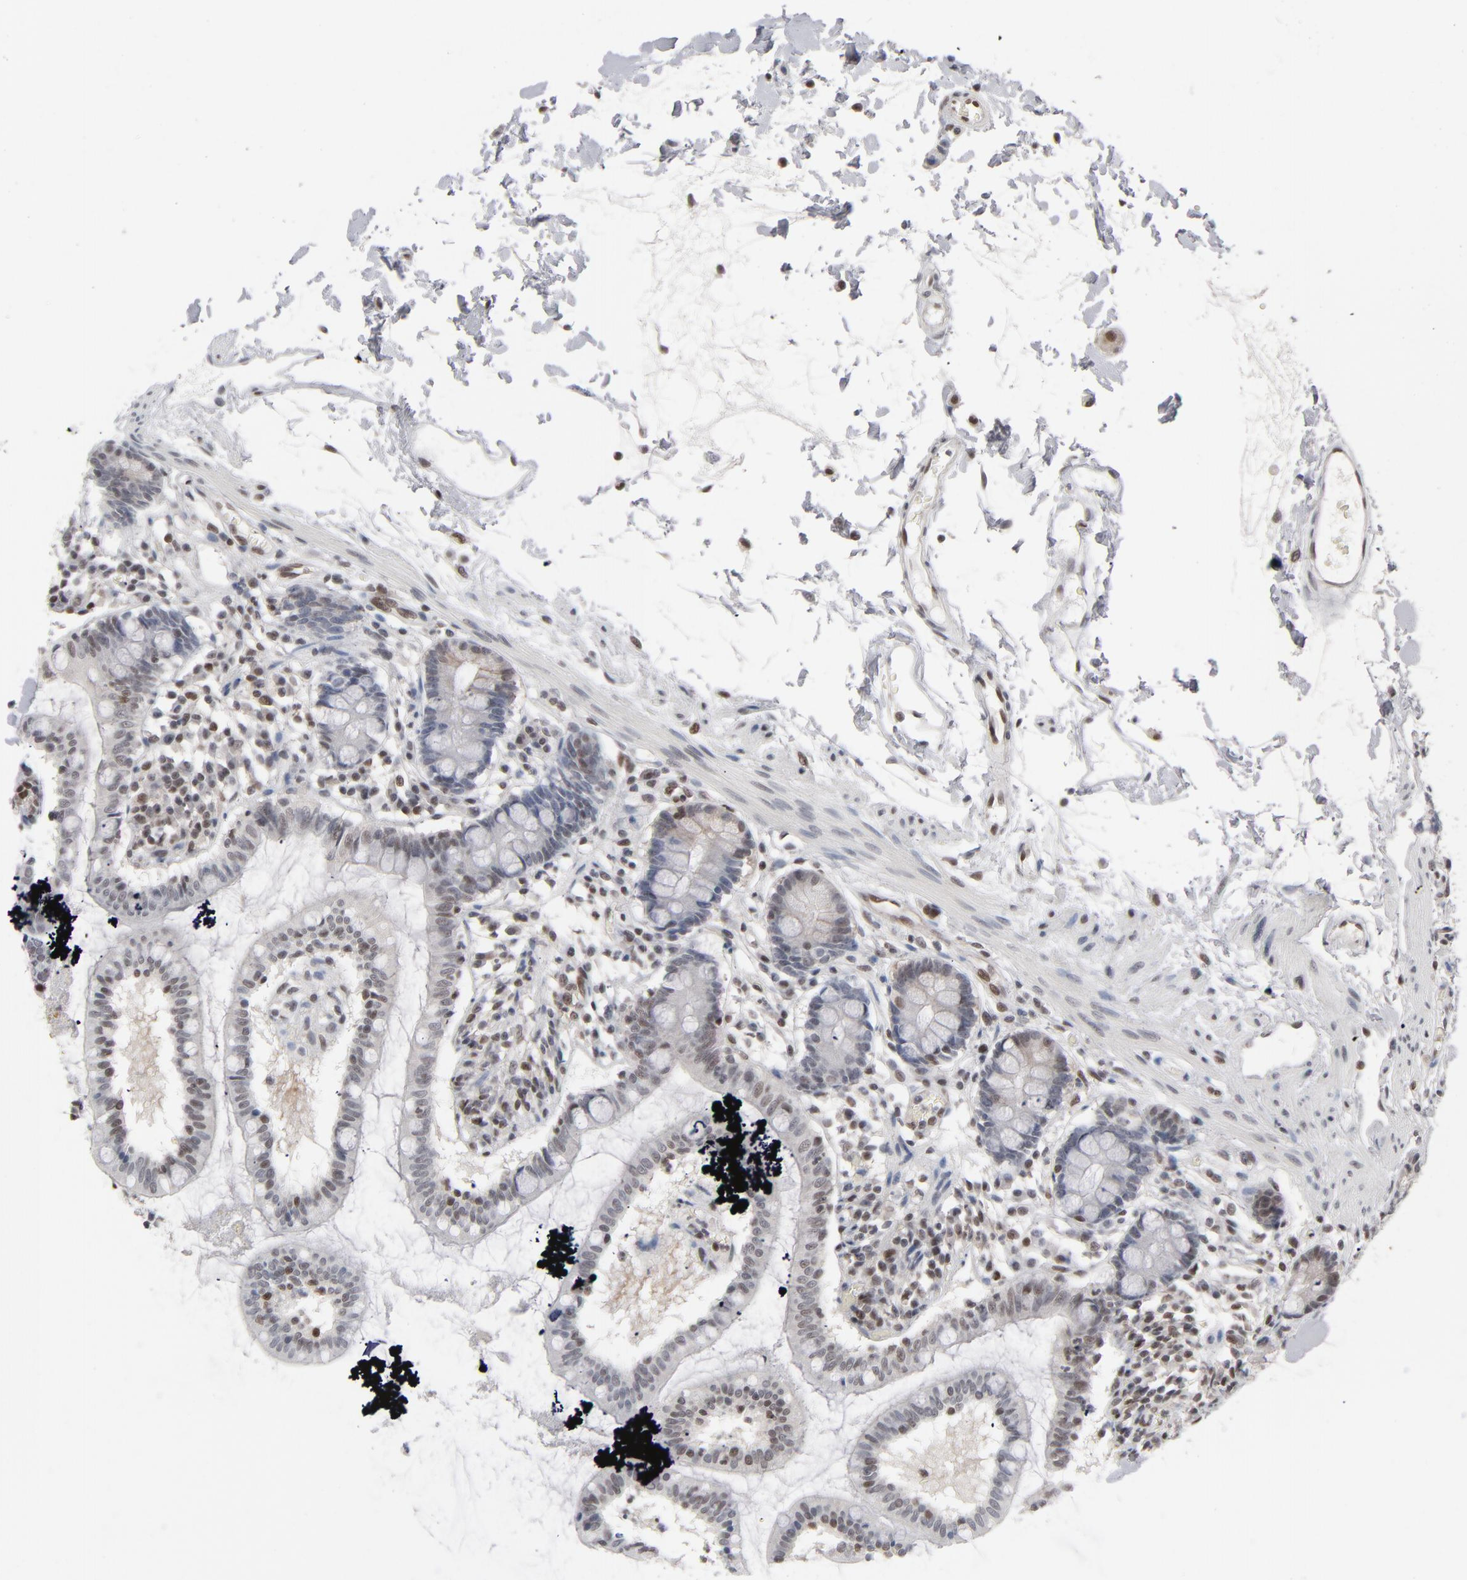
{"staining": {"intensity": "moderate", "quantity": "<25%", "location": "cytoplasmic/membranous"}, "tissue": "small intestine", "cell_type": "Glandular cells", "image_type": "normal", "snomed": [{"axis": "morphology", "description": "Normal tissue, NOS"}, {"axis": "topography", "description": "Small intestine"}], "caption": "A low amount of moderate cytoplasmic/membranous expression is present in approximately <25% of glandular cells in benign small intestine.", "gene": "IRF9", "patient": {"sex": "female", "age": 61}}